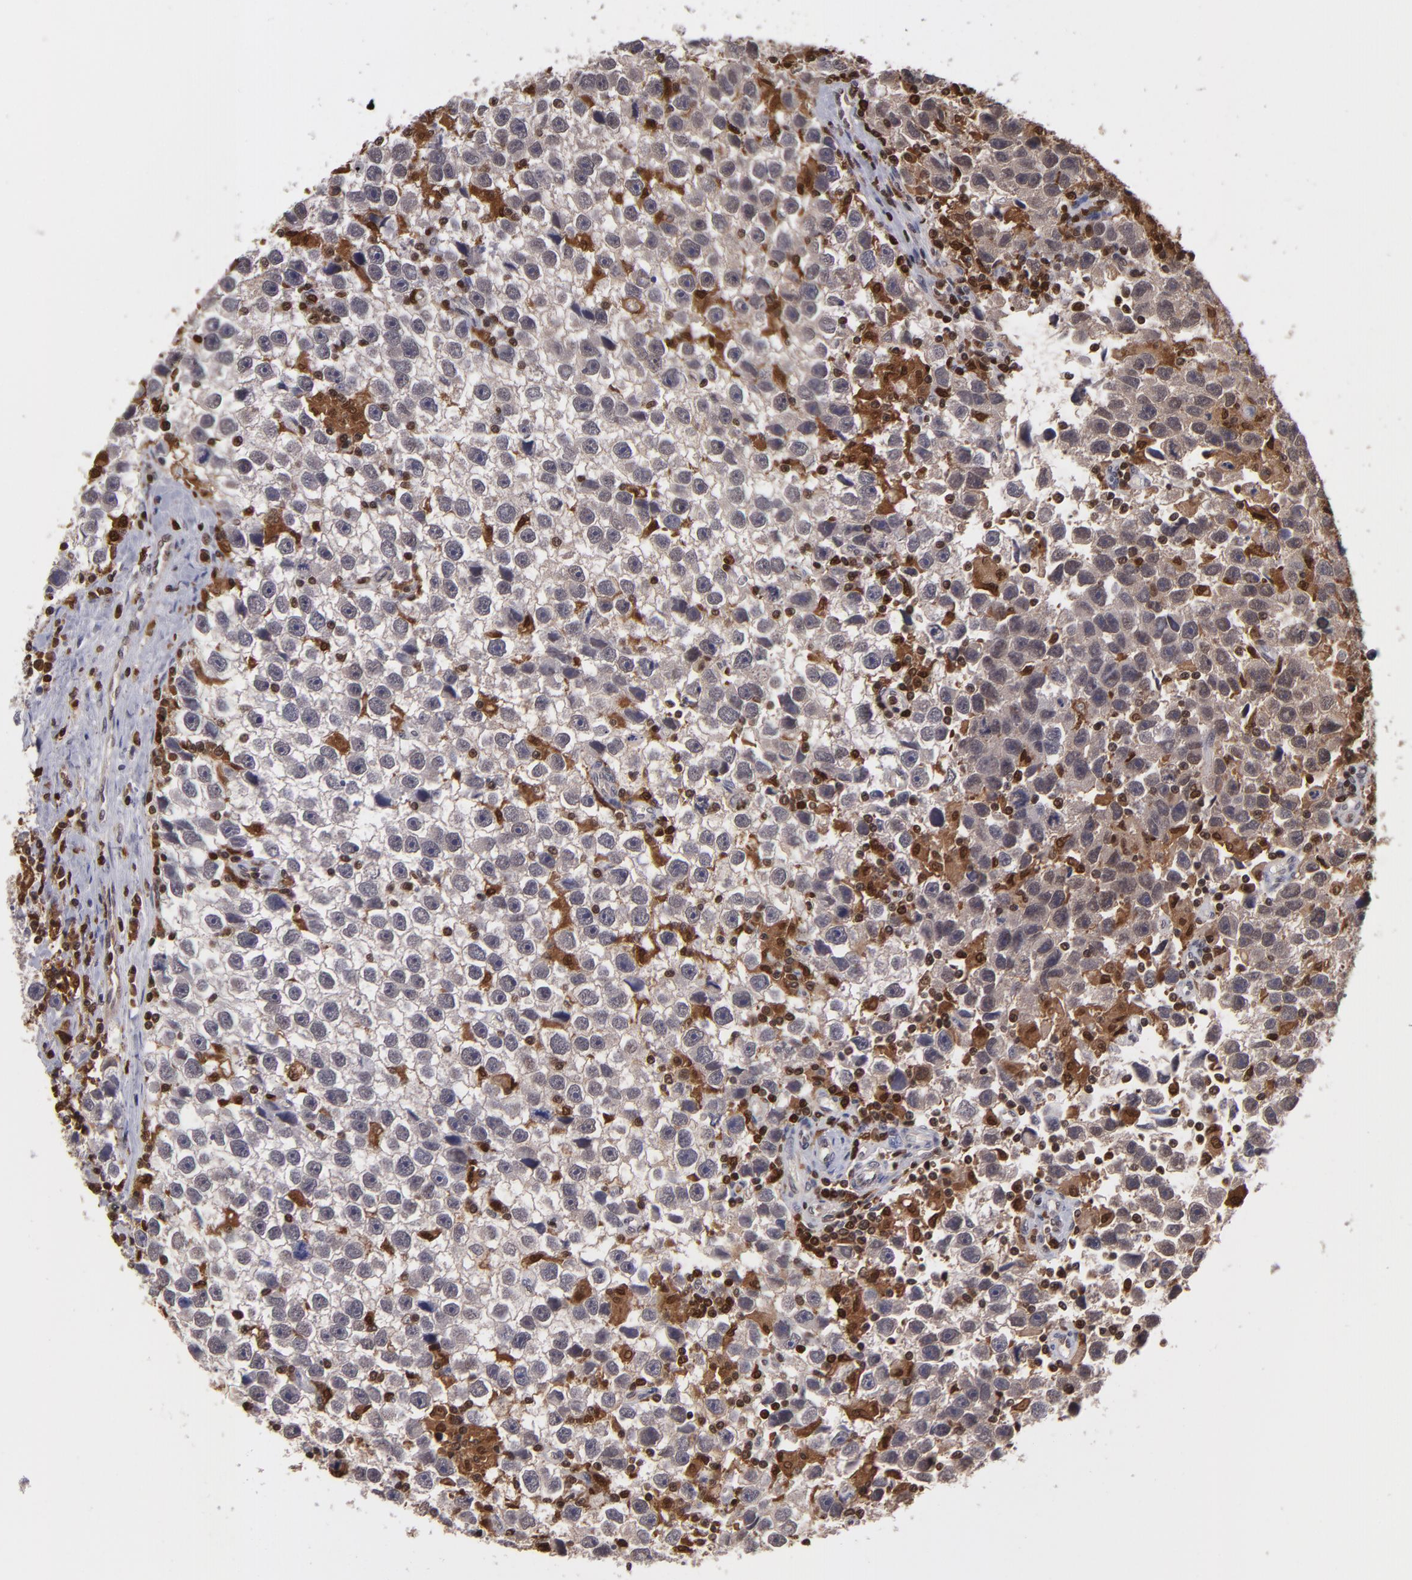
{"staining": {"intensity": "weak", "quantity": "<25%", "location": "cytoplasmic/membranous,nuclear"}, "tissue": "testis cancer", "cell_type": "Tumor cells", "image_type": "cancer", "snomed": [{"axis": "morphology", "description": "Seminoma, NOS"}, {"axis": "topography", "description": "Testis"}], "caption": "Immunohistochemical staining of seminoma (testis) demonstrates no significant positivity in tumor cells.", "gene": "GRB2", "patient": {"sex": "male", "age": 43}}